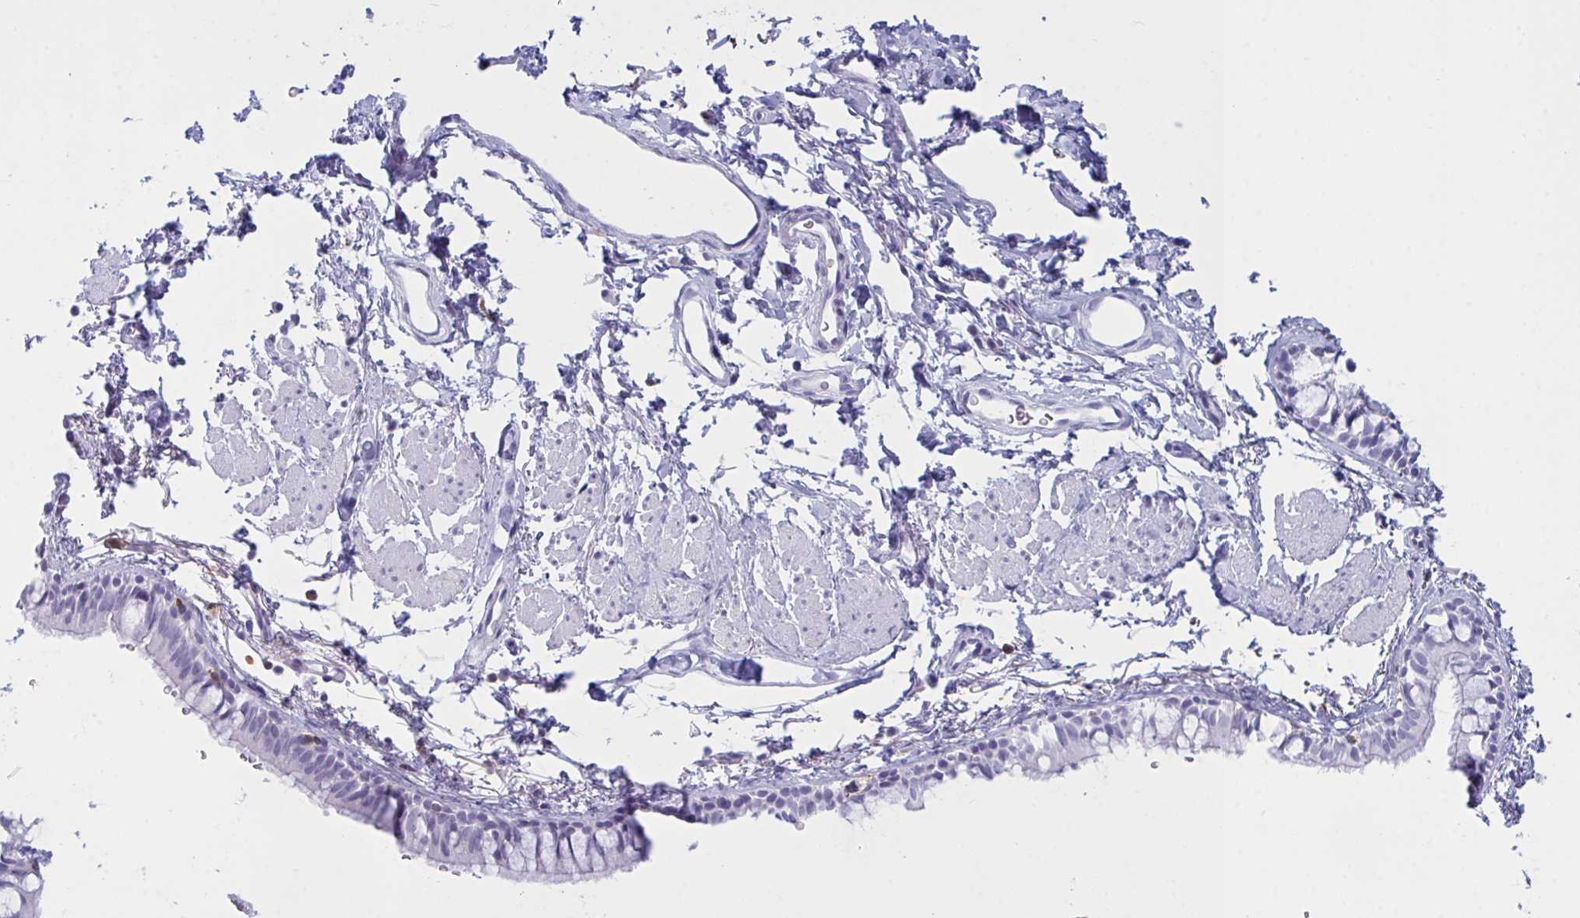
{"staining": {"intensity": "negative", "quantity": "none", "location": "none"}, "tissue": "bronchus", "cell_type": "Respiratory epithelial cells", "image_type": "normal", "snomed": [{"axis": "morphology", "description": "Normal tissue, NOS"}, {"axis": "topography", "description": "Lymph node"}, {"axis": "topography", "description": "Cartilage tissue"}, {"axis": "topography", "description": "Bronchus"}], "caption": "DAB (3,3'-diaminobenzidine) immunohistochemical staining of unremarkable human bronchus displays no significant expression in respiratory epithelial cells. Nuclei are stained in blue.", "gene": "MYO1F", "patient": {"sex": "female", "age": 70}}